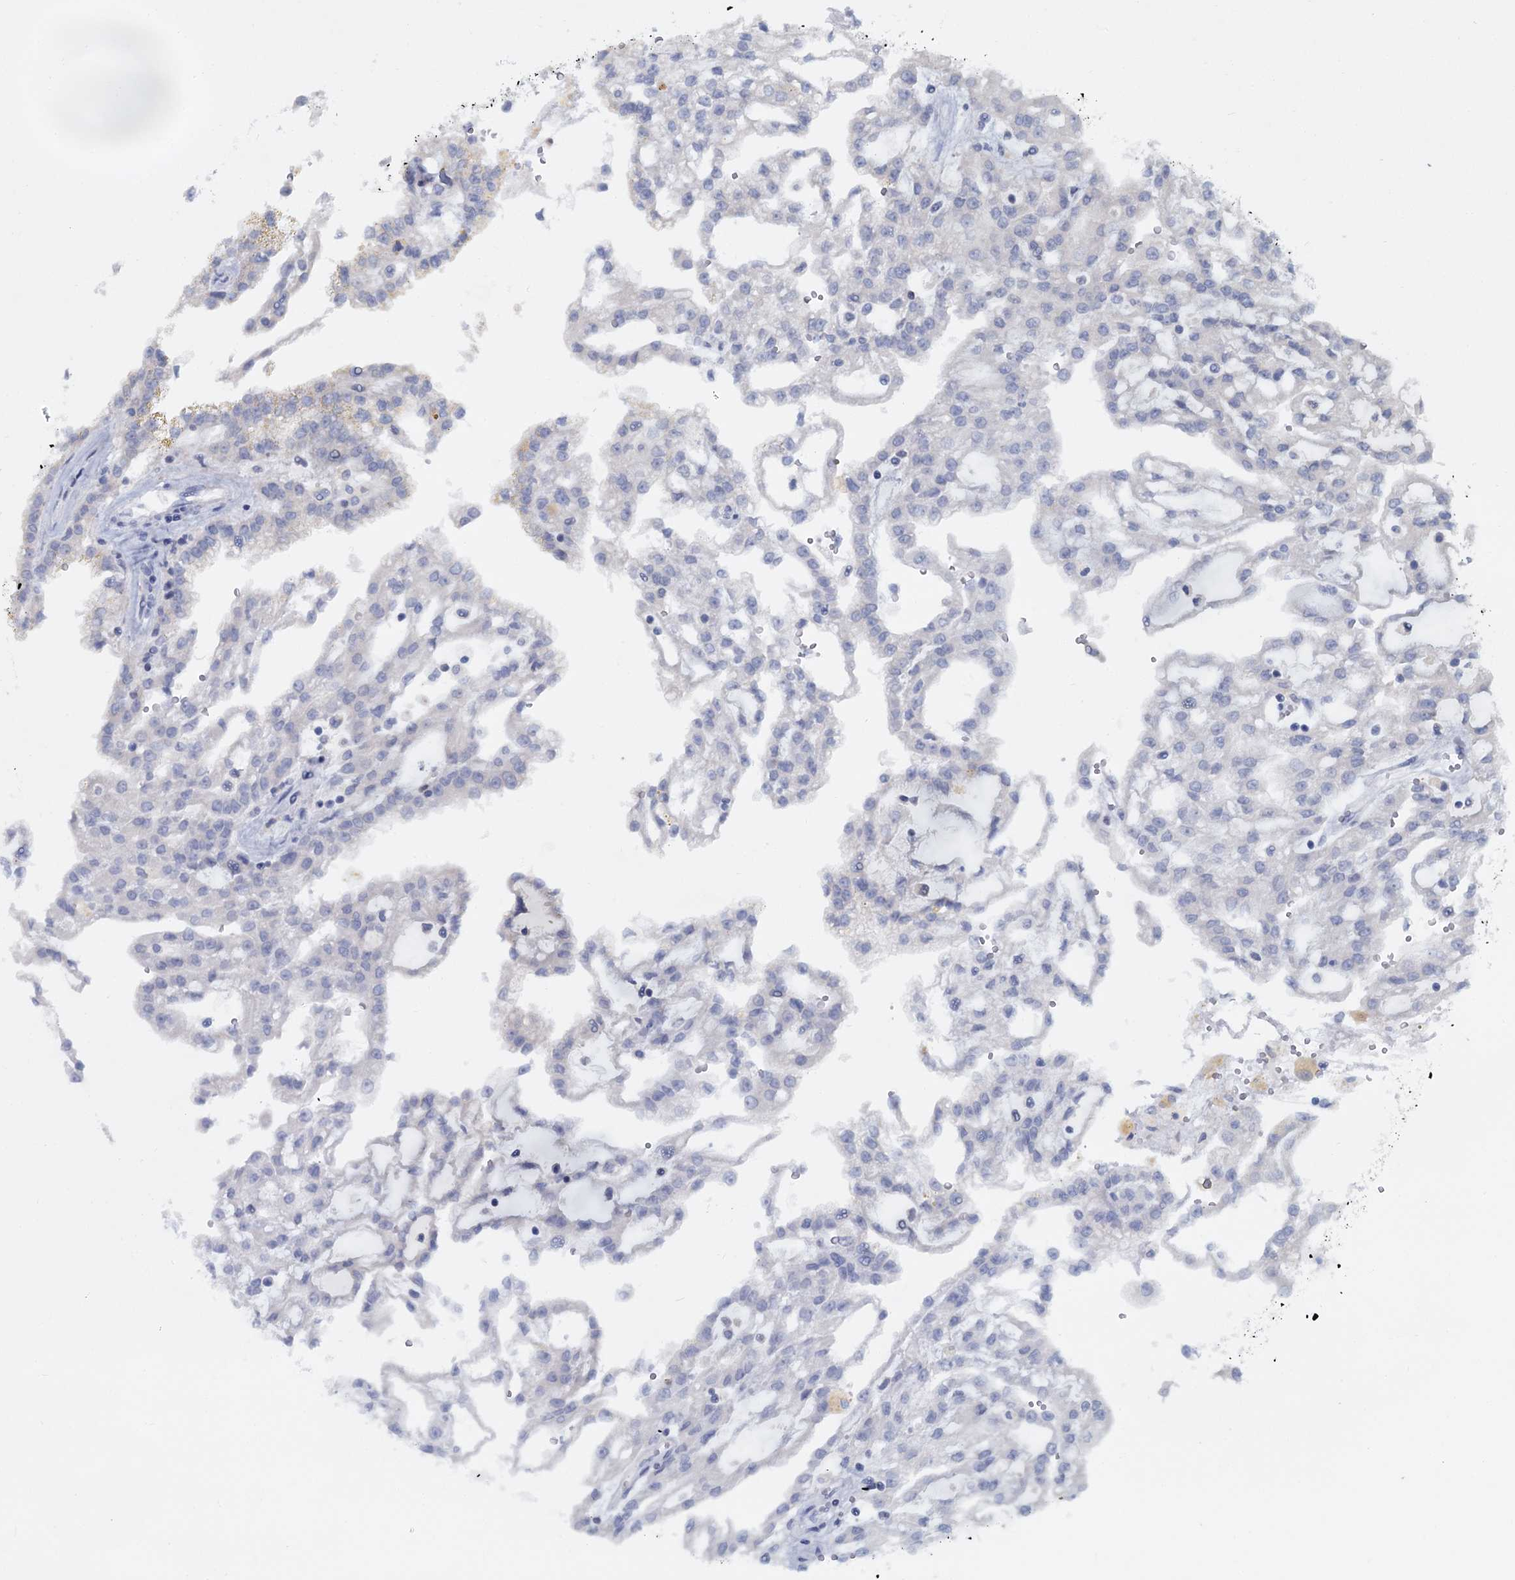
{"staining": {"intensity": "negative", "quantity": "none", "location": "none"}, "tissue": "renal cancer", "cell_type": "Tumor cells", "image_type": "cancer", "snomed": [{"axis": "morphology", "description": "Adenocarcinoma, NOS"}, {"axis": "topography", "description": "Kidney"}], "caption": "Immunohistochemistry image of renal cancer stained for a protein (brown), which exhibits no expression in tumor cells.", "gene": "ACSM3", "patient": {"sex": "male", "age": 63}}